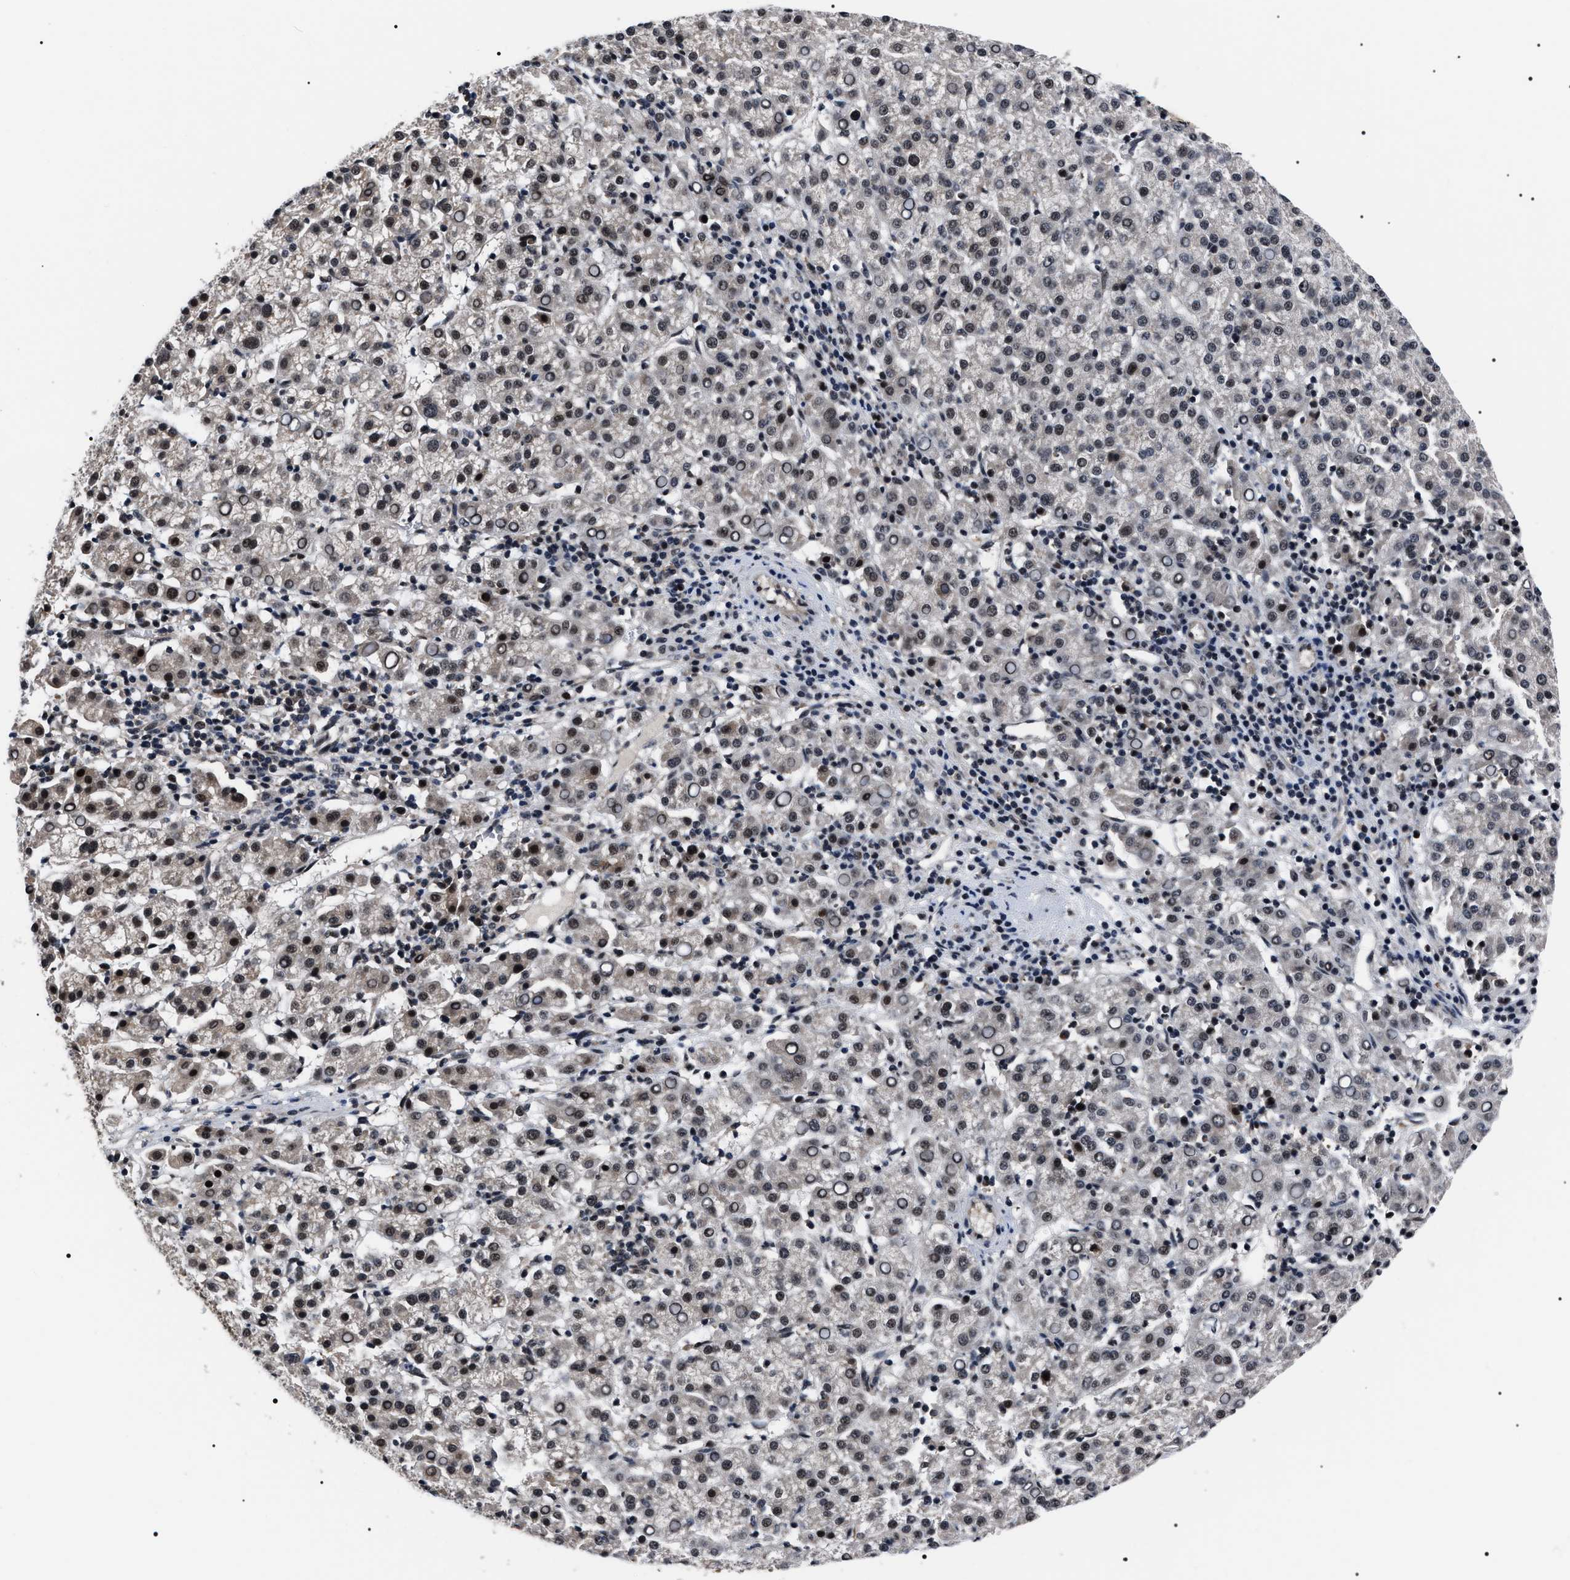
{"staining": {"intensity": "weak", "quantity": ">75%", "location": "nuclear"}, "tissue": "liver cancer", "cell_type": "Tumor cells", "image_type": "cancer", "snomed": [{"axis": "morphology", "description": "Carcinoma, Hepatocellular, NOS"}, {"axis": "topography", "description": "Liver"}], "caption": "Immunohistochemistry staining of liver cancer (hepatocellular carcinoma), which shows low levels of weak nuclear expression in approximately >75% of tumor cells indicating weak nuclear protein positivity. The staining was performed using DAB (3,3'-diaminobenzidine) (brown) for protein detection and nuclei were counterstained in hematoxylin (blue).", "gene": "CSNK2A1", "patient": {"sex": "female", "age": 58}}